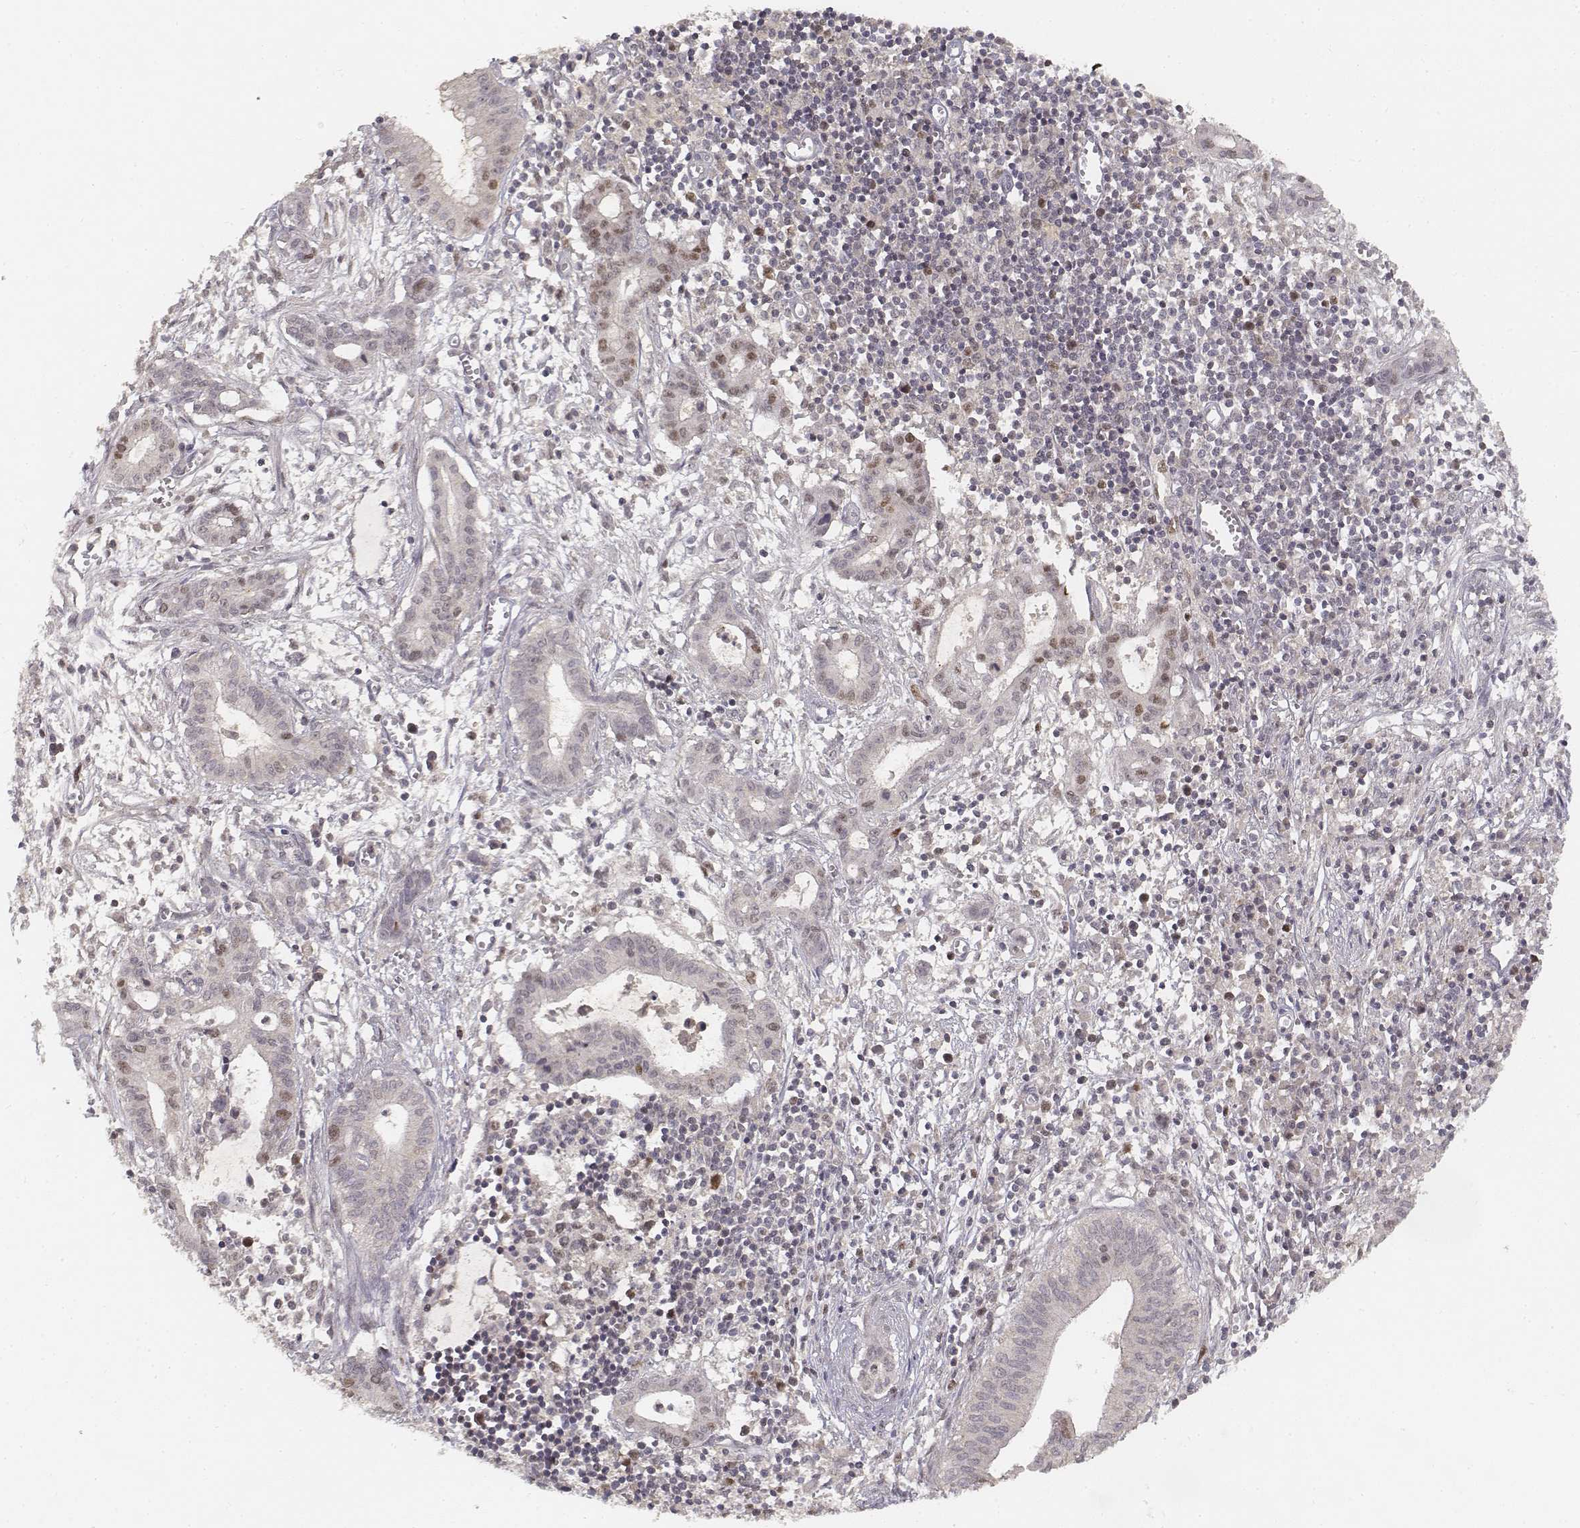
{"staining": {"intensity": "weak", "quantity": "<25%", "location": "nuclear"}, "tissue": "pancreatic cancer", "cell_type": "Tumor cells", "image_type": "cancer", "snomed": [{"axis": "morphology", "description": "Adenocarcinoma, NOS"}, {"axis": "topography", "description": "Pancreas"}], "caption": "The image demonstrates no staining of tumor cells in pancreatic cancer (adenocarcinoma).", "gene": "FANCD2", "patient": {"sex": "male", "age": 48}}